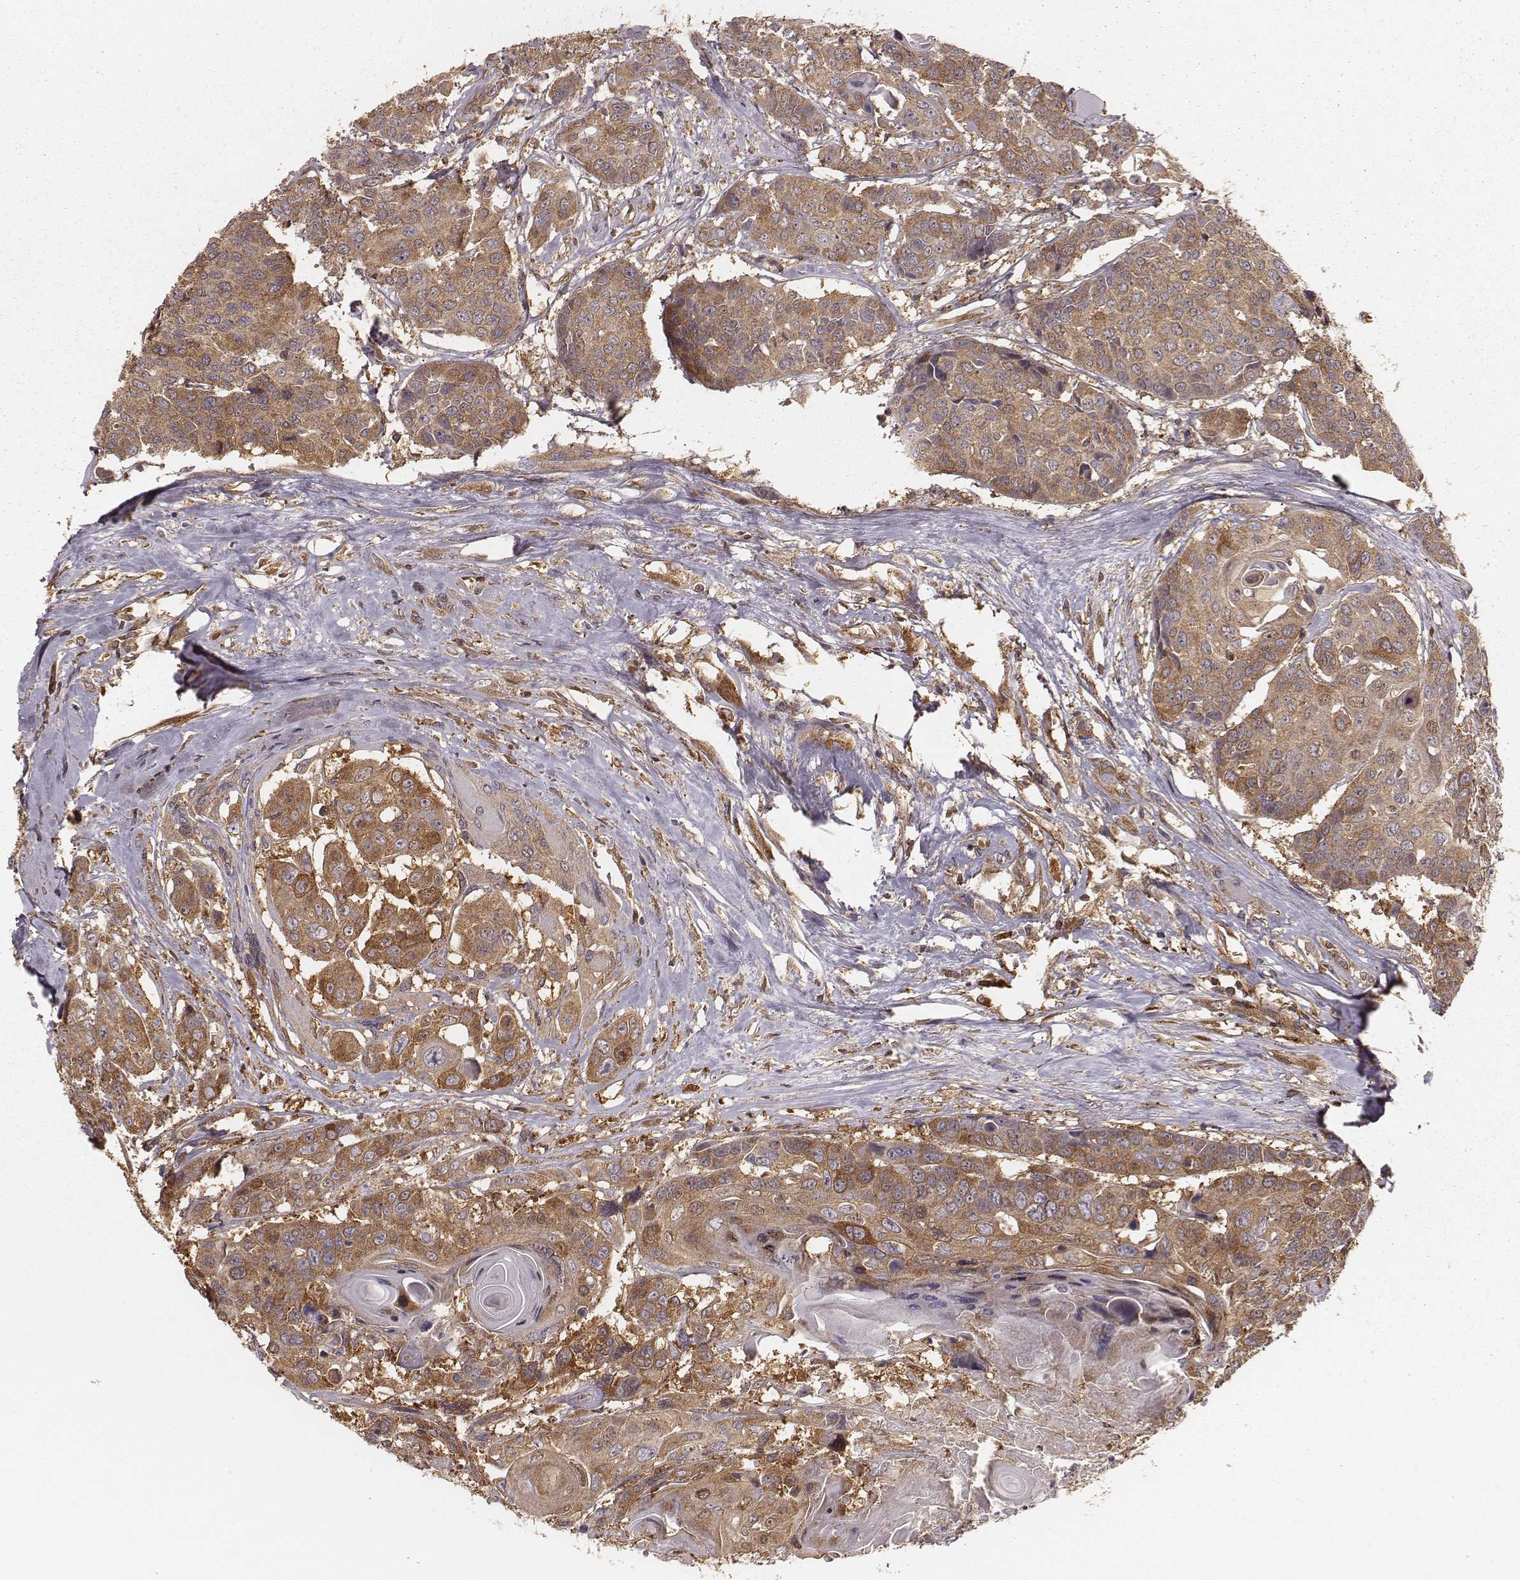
{"staining": {"intensity": "moderate", "quantity": ">75%", "location": "cytoplasmic/membranous"}, "tissue": "head and neck cancer", "cell_type": "Tumor cells", "image_type": "cancer", "snomed": [{"axis": "morphology", "description": "Squamous cell carcinoma, NOS"}, {"axis": "topography", "description": "Oral tissue"}, {"axis": "topography", "description": "Head-Neck"}], "caption": "Head and neck cancer stained with DAB immunohistochemistry demonstrates medium levels of moderate cytoplasmic/membranous positivity in about >75% of tumor cells.", "gene": "CARS1", "patient": {"sex": "male", "age": 56}}